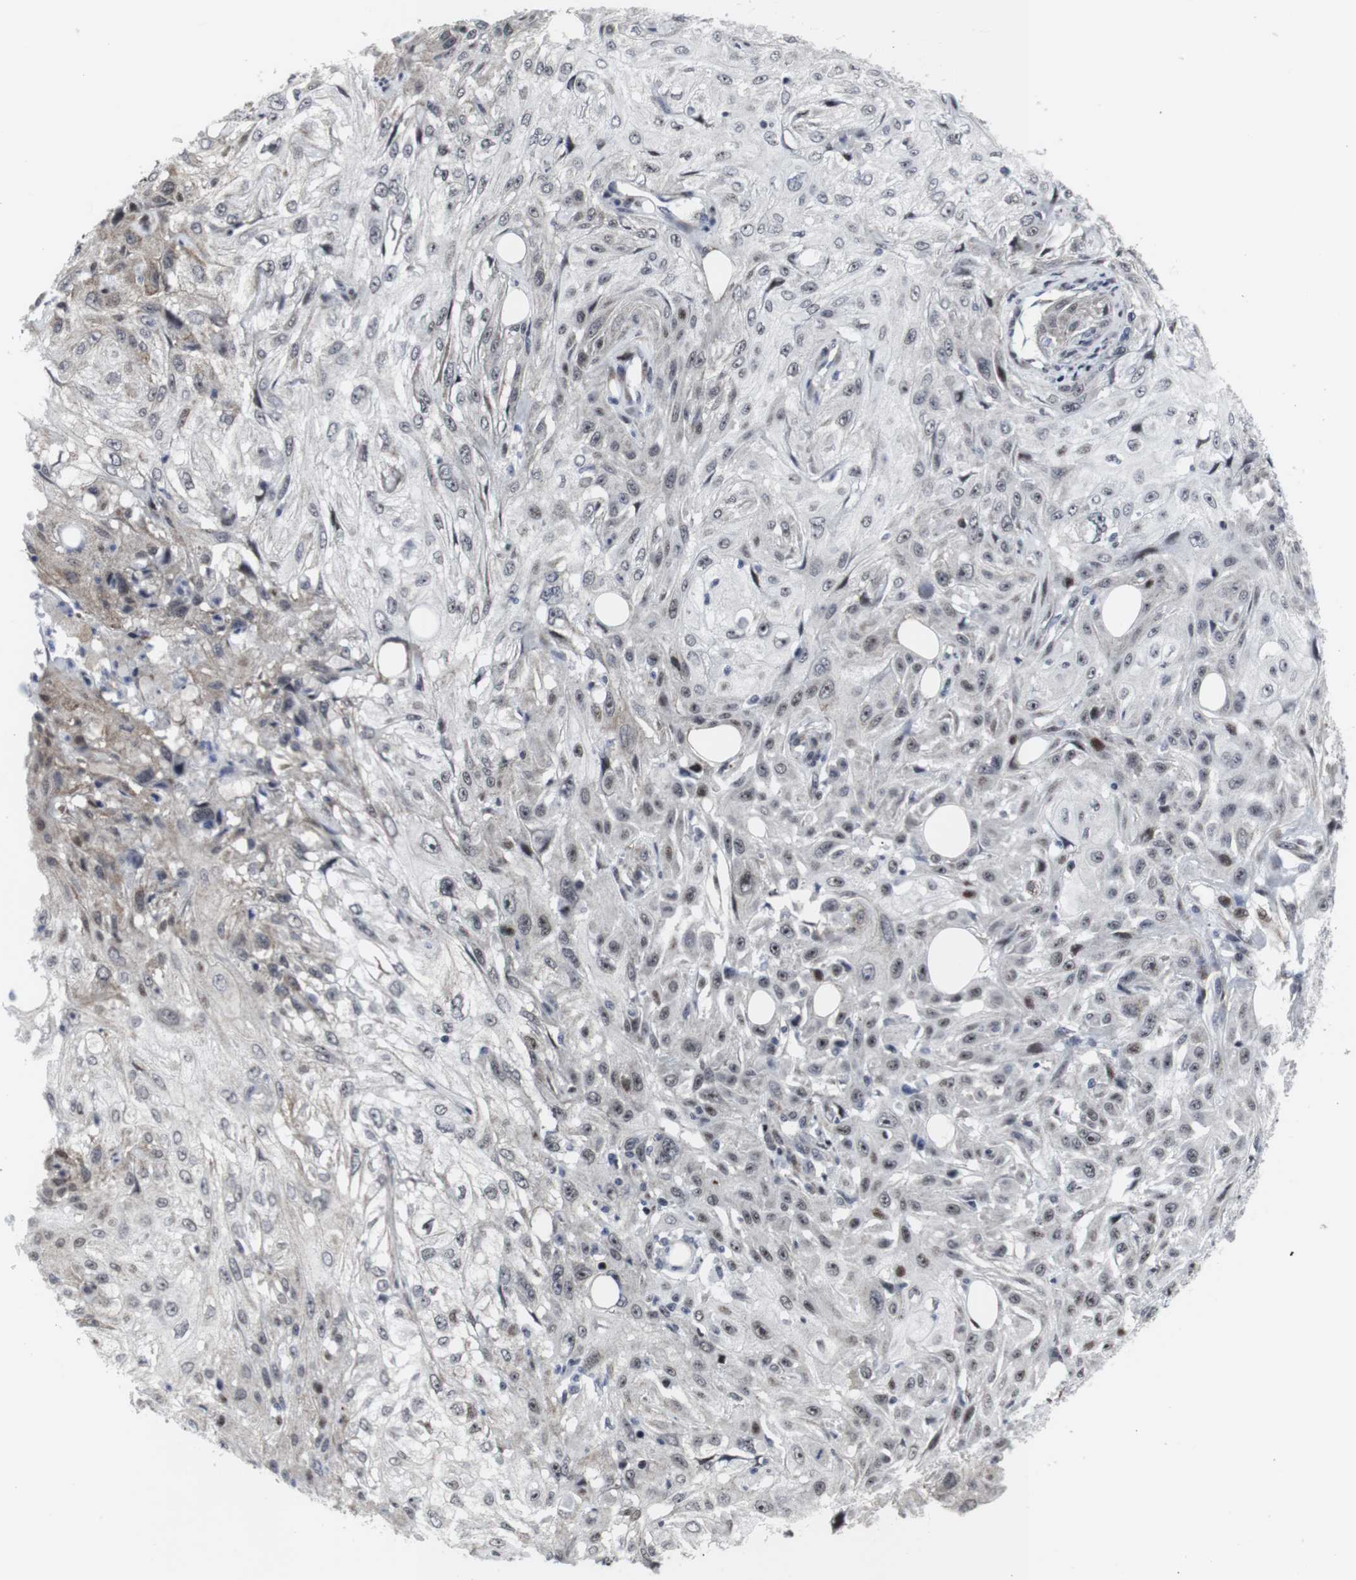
{"staining": {"intensity": "weak", "quantity": "25%-75%", "location": "nuclear"}, "tissue": "skin cancer", "cell_type": "Tumor cells", "image_type": "cancer", "snomed": [{"axis": "morphology", "description": "Squamous cell carcinoma, NOS"}, {"axis": "topography", "description": "Skin"}], "caption": "Protein staining reveals weak nuclear positivity in about 25%-75% of tumor cells in skin squamous cell carcinoma. (DAB (3,3'-diaminobenzidine) = brown stain, brightfield microscopy at high magnification).", "gene": "MLH1", "patient": {"sex": "male", "age": 75}}